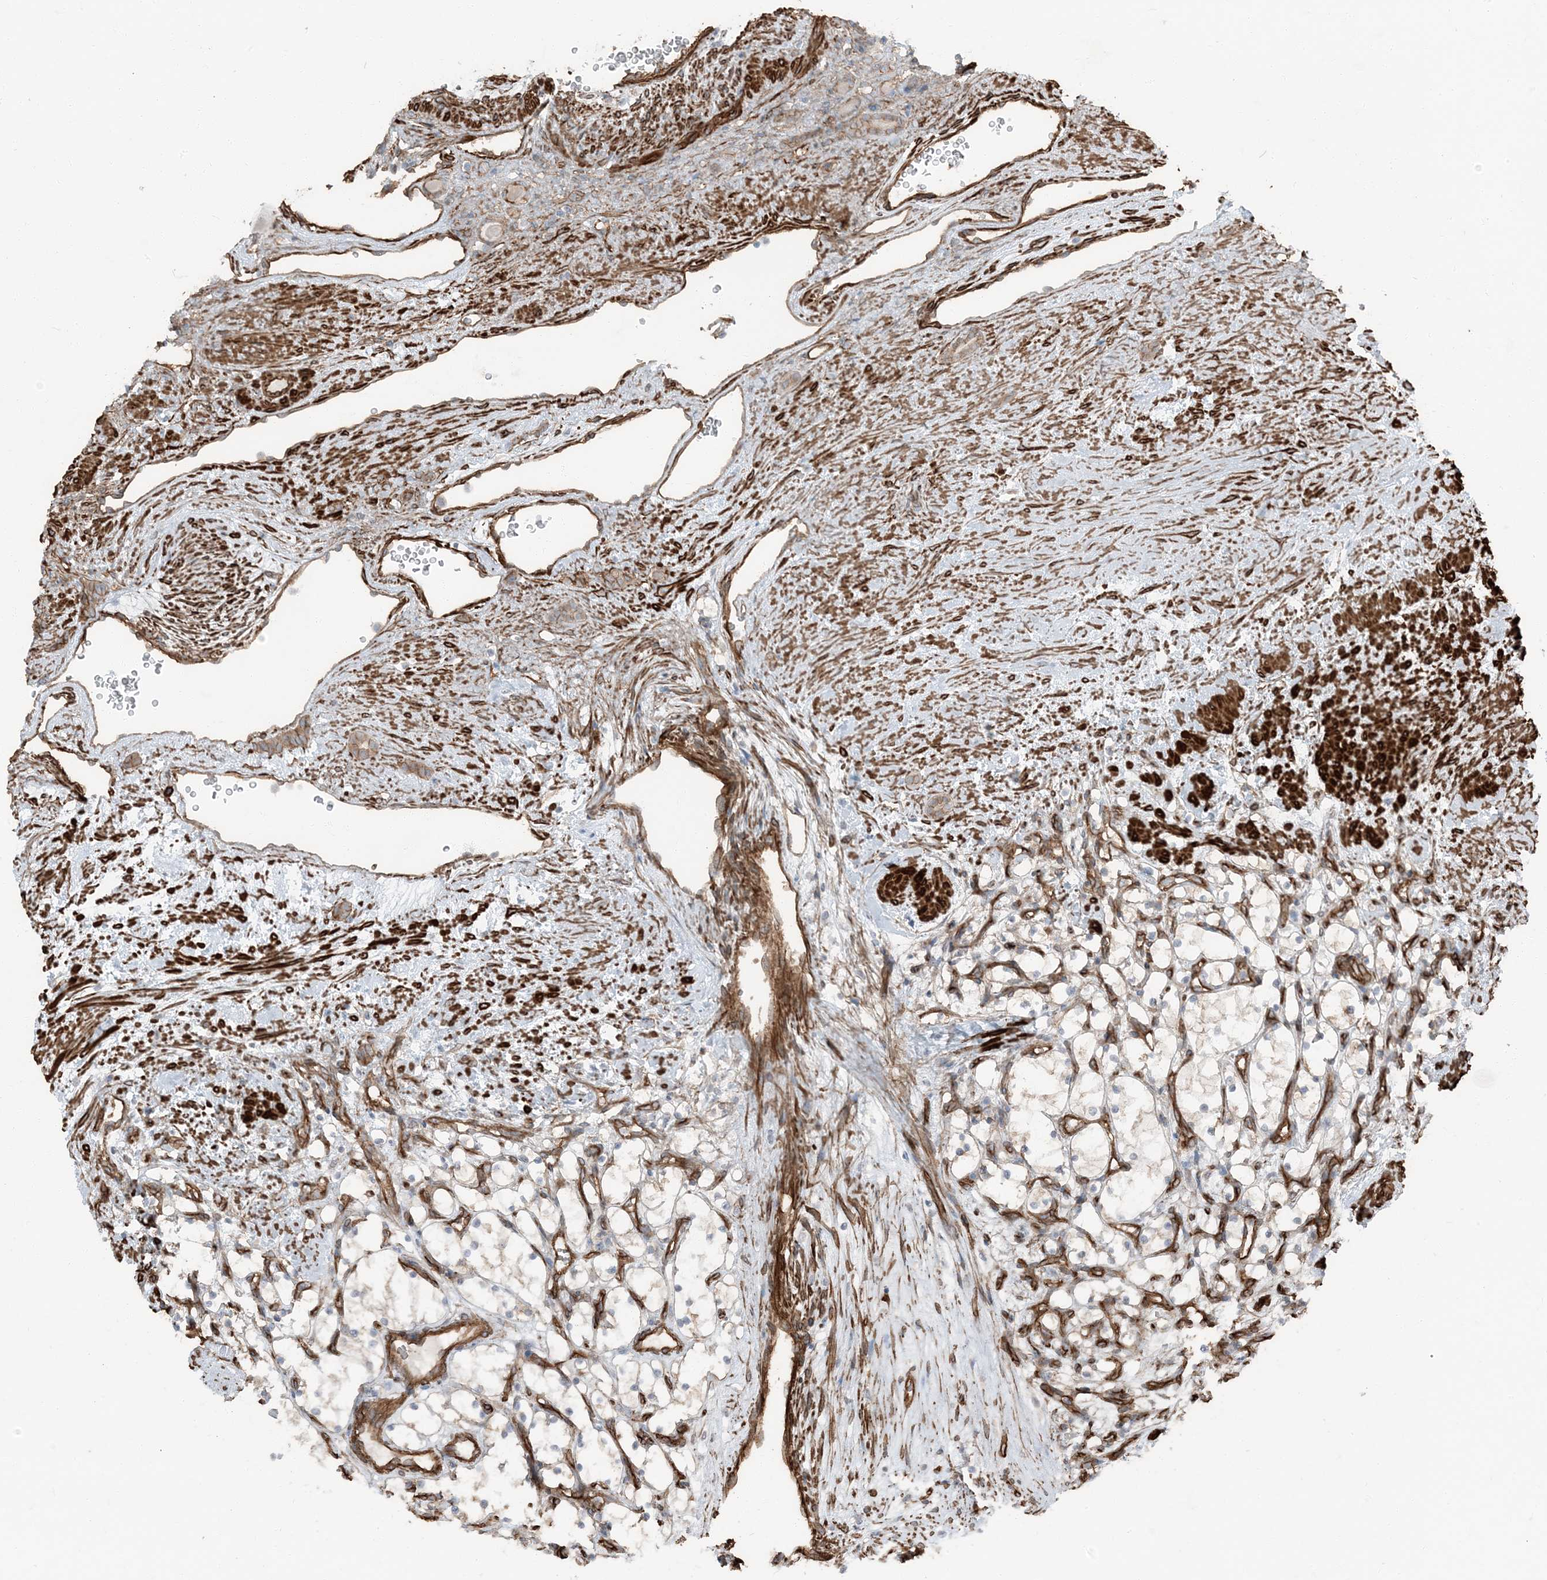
{"staining": {"intensity": "negative", "quantity": "none", "location": "none"}, "tissue": "renal cancer", "cell_type": "Tumor cells", "image_type": "cancer", "snomed": [{"axis": "morphology", "description": "Adenocarcinoma, NOS"}, {"axis": "topography", "description": "Kidney"}], "caption": "This is a micrograph of immunohistochemistry staining of adenocarcinoma (renal), which shows no positivity in tumor cells.", "gene": "ZFP90", "patient": {"sex": "female", "age": 69}}